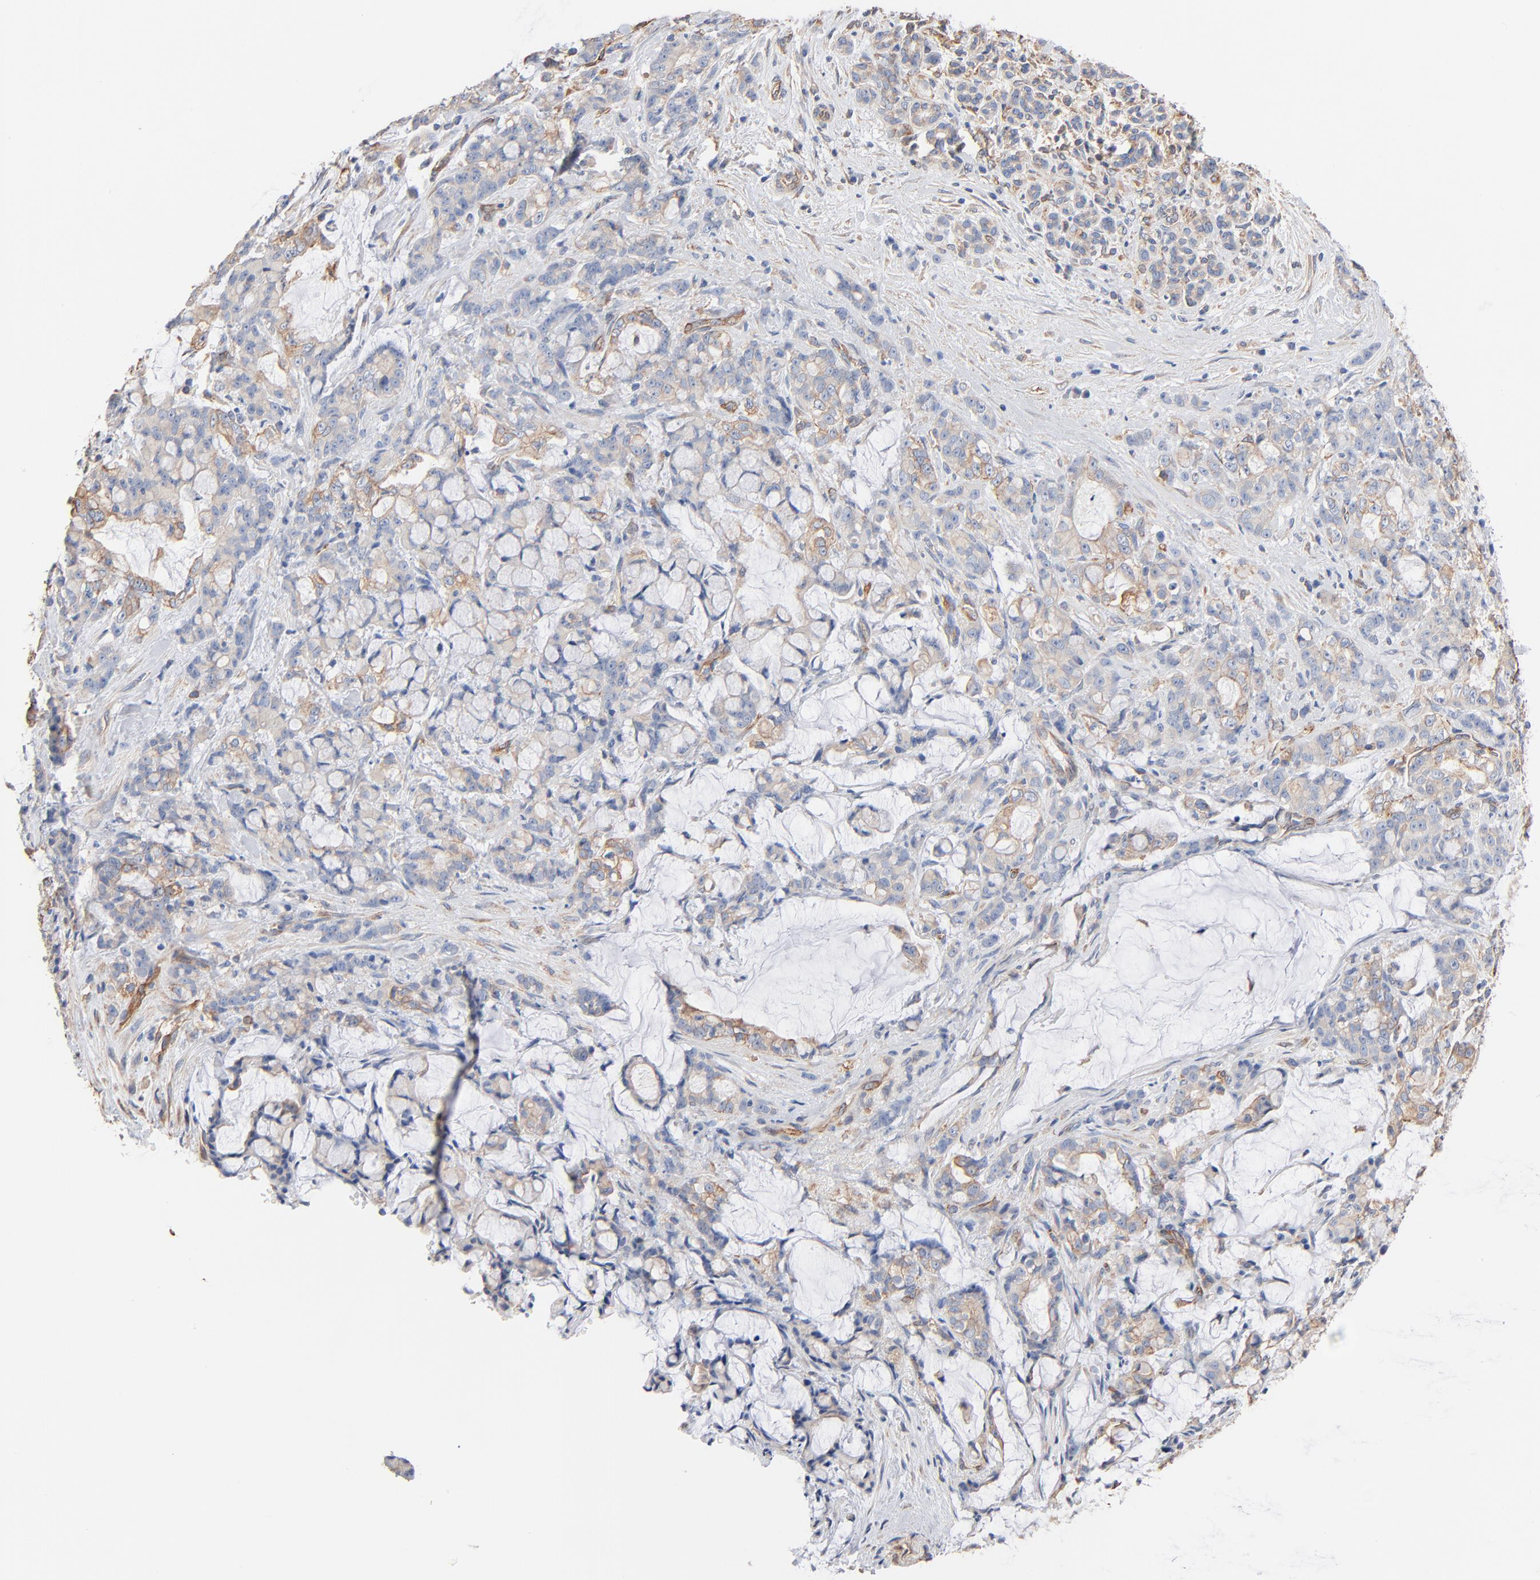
{"staining": {"intensity": "negative", "quantity": "none", "location": "none"}, "tissue": "pancreatic cancer", "cell_type": "Tumor cells", "image_type": "cancer", "snomed": [{"axis": "morphology", "description": "Adenocarcinoma, NOS"}, {"axis": "topography", "description": "Pancreas"}], "caption": "The micrograph reveals no significant expression in tumor cells of pancreatic cancer (adenocarcinoma).", "gene": "ABCD4", "patient": {"sex": "female", "age": 73}}